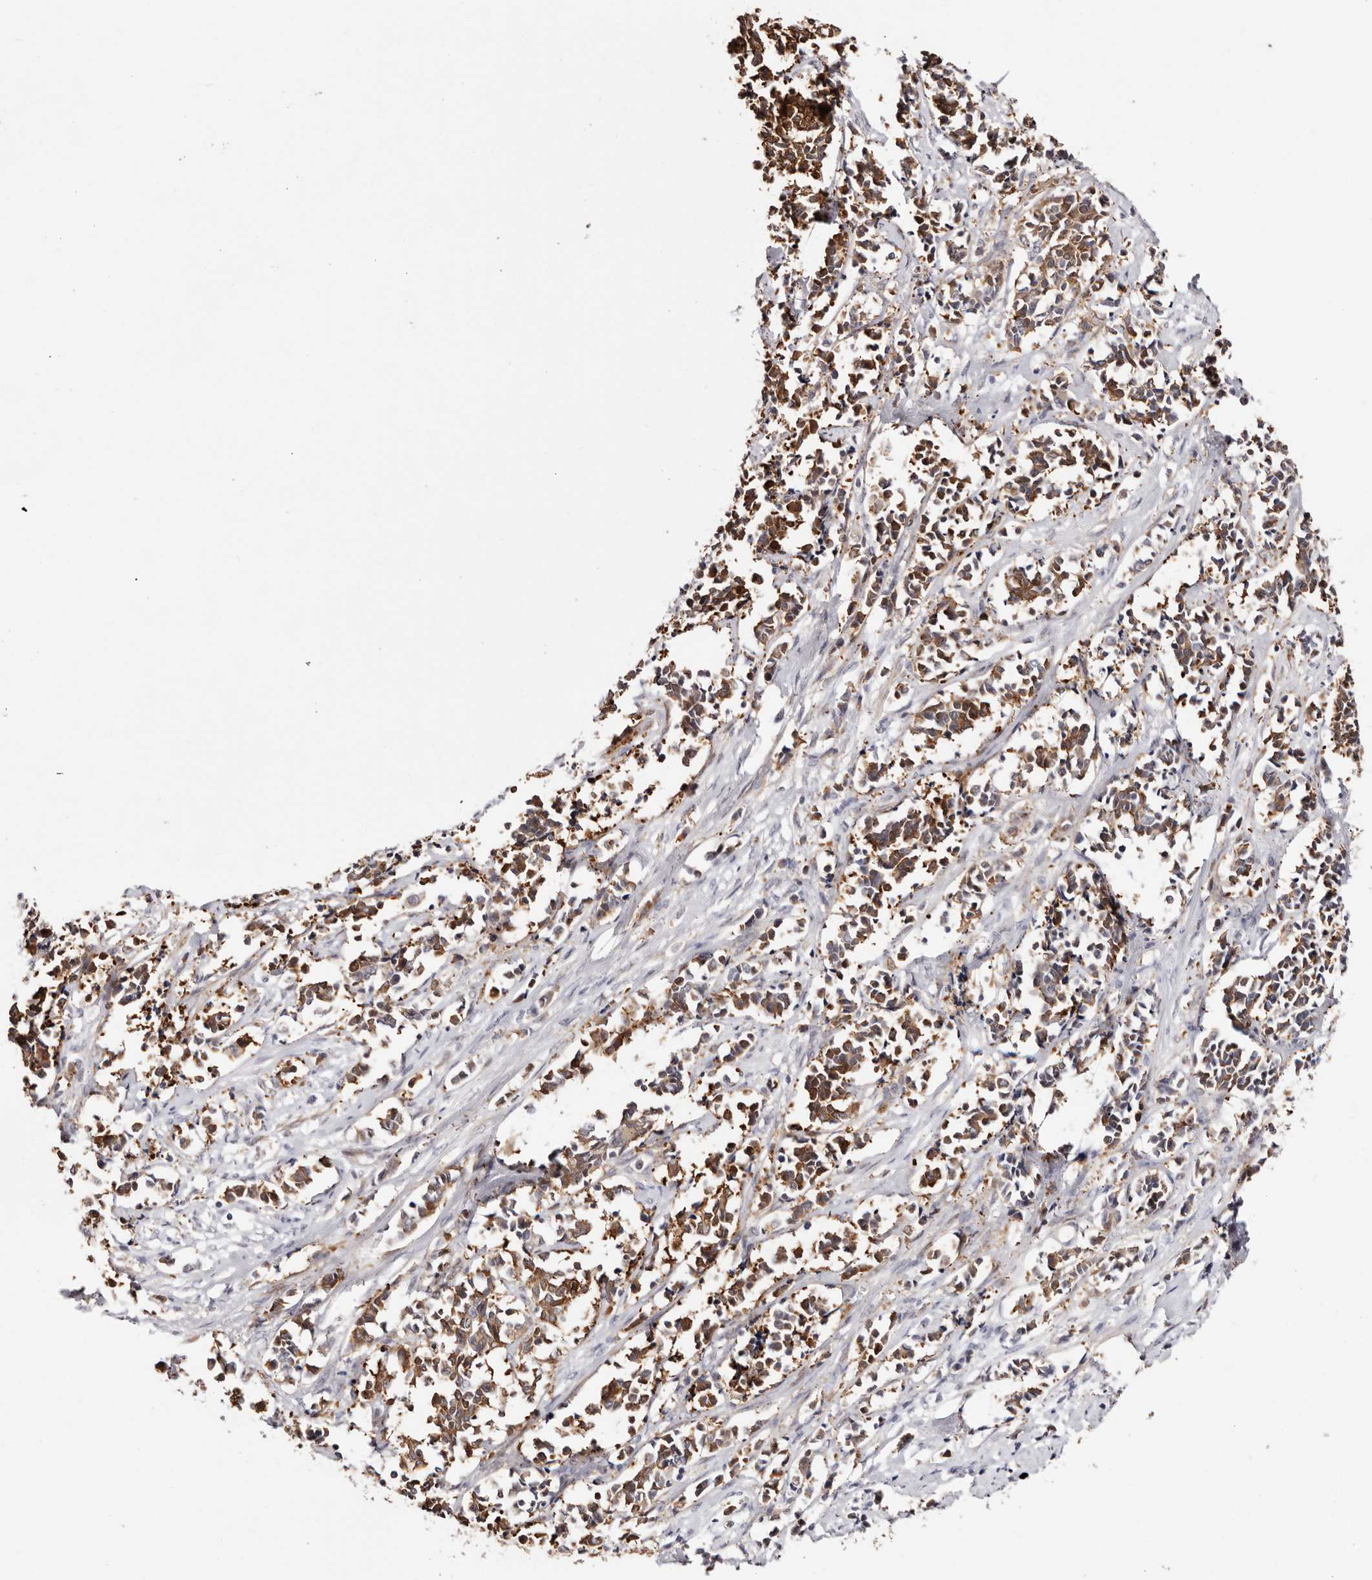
{"staining": {"intensity": "moderate", "quantity": ">75%", "location": "cytoplasmic/membranous"}, "tissue": "cervical cancer", "cell_type": "Tumor cells", "image_type": "cancer", "snomed": [{"axis": "morphology", "description": "Normal tissue, NOS"}, {"axis": "morphology", "description": "Squamous cell carcinoma, NOS"}, {"axis": "topography", "description": "Cervix"}], "caption": "Immunohistochemical staining of cervical squamous cell carcinoma demonstrates medium levels of moderate cytoplasmic/membranous staining in approximately >75% of tumor cells. The protein is shown in brown color, while the nuclei are stained blue.", "gene": "GFOD1", "patient": {"sex": "female", "age": 35}}